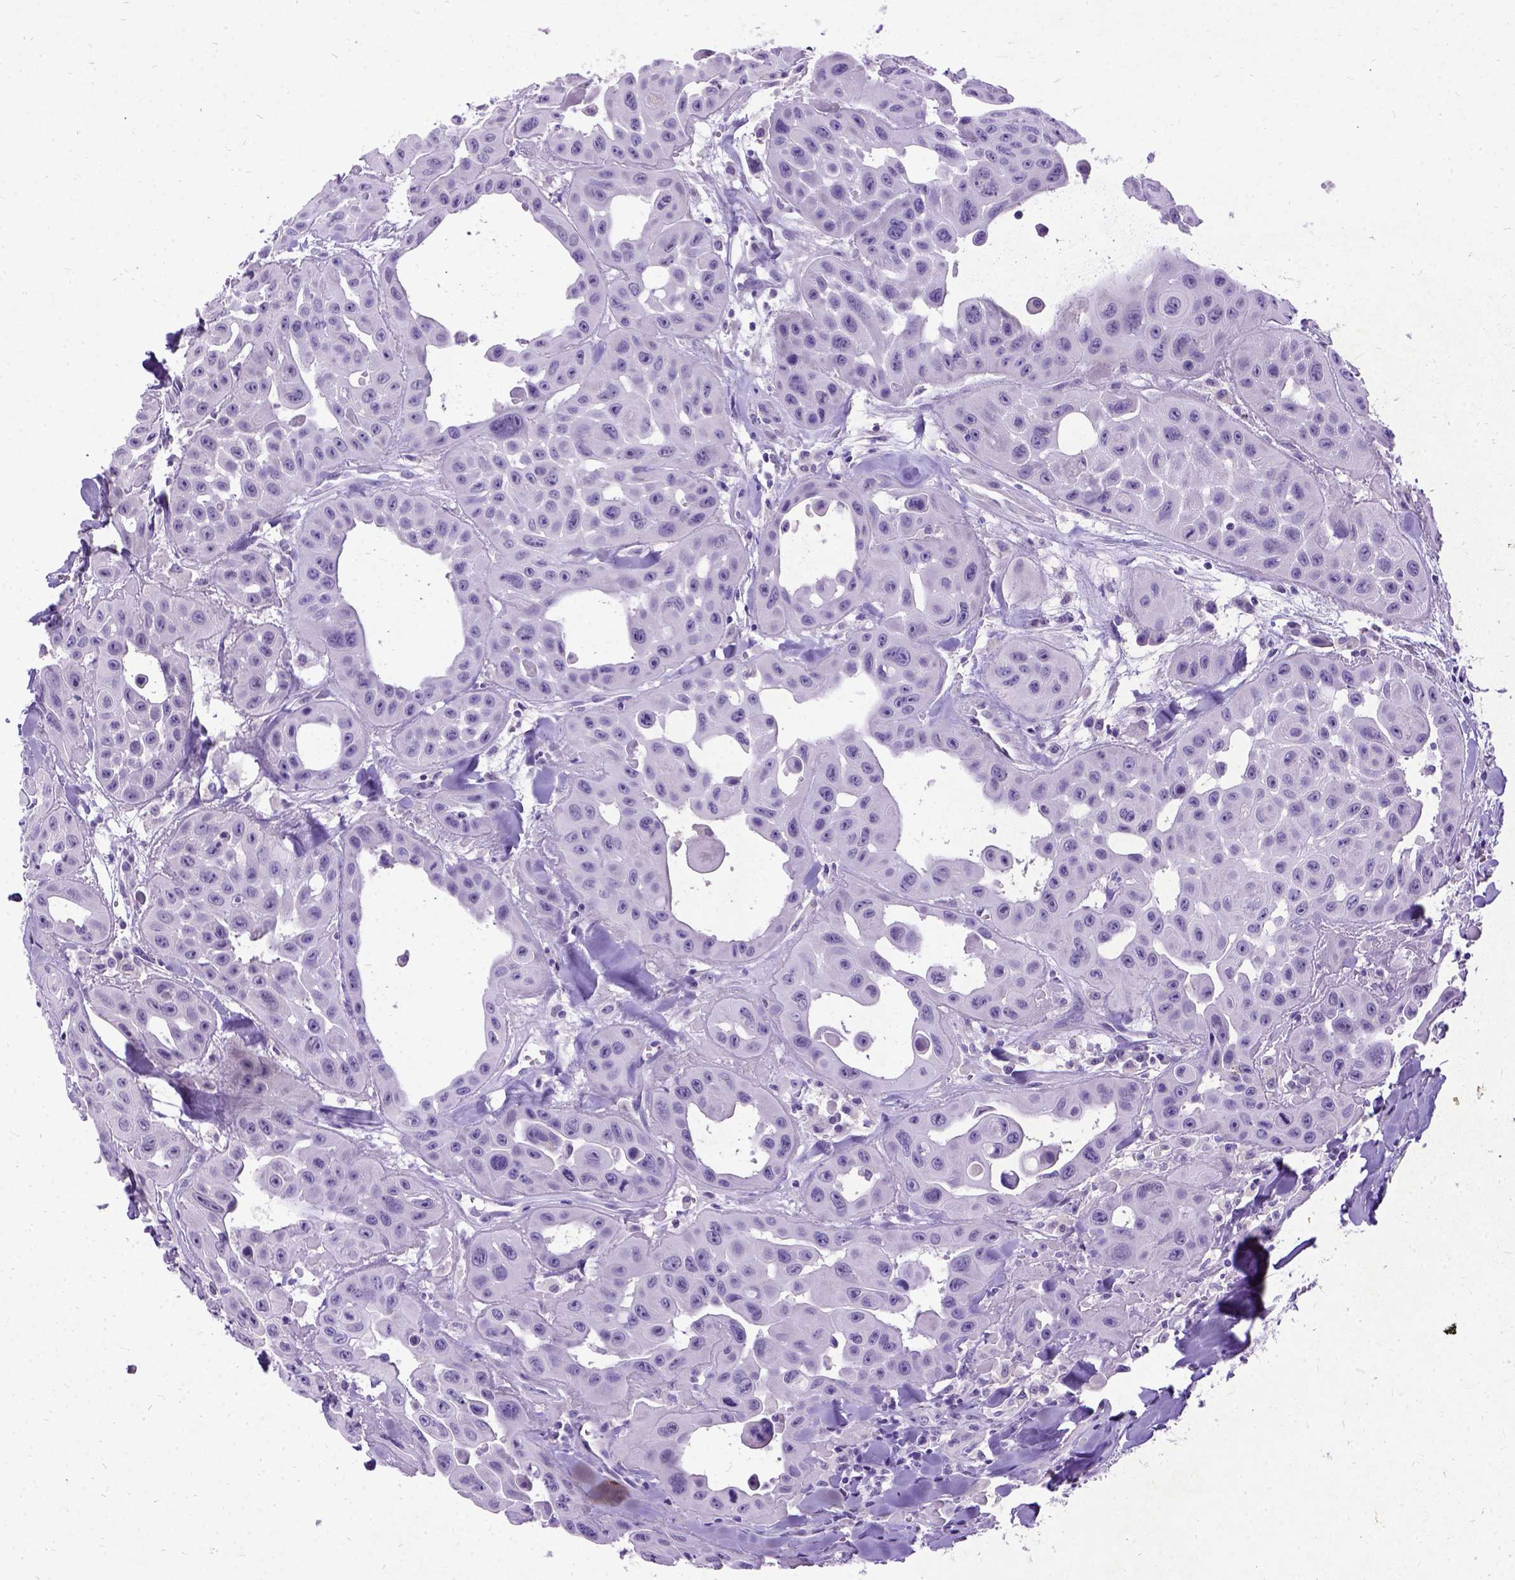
{"staining": {"intensity": "negative", "quantity": "none", "location": "none"}, "tissue": "head and neck cancer", "cell_type": "Tumor cells", "image_type": "cancer", "snomed": [{"axis": "morphology", "description": "Adenocarcinoma, NOS"}, {"axis": "topography", "description": "Head-Neck"}], "caption": "A high-resolution photomicrograph shows immunohistochemistry (IHC) staining of head and neck cancer, which displays no significant expression in tumor cells.", "gene": "NEUROD4", "patient": {"sex": "male", "age": 73}}